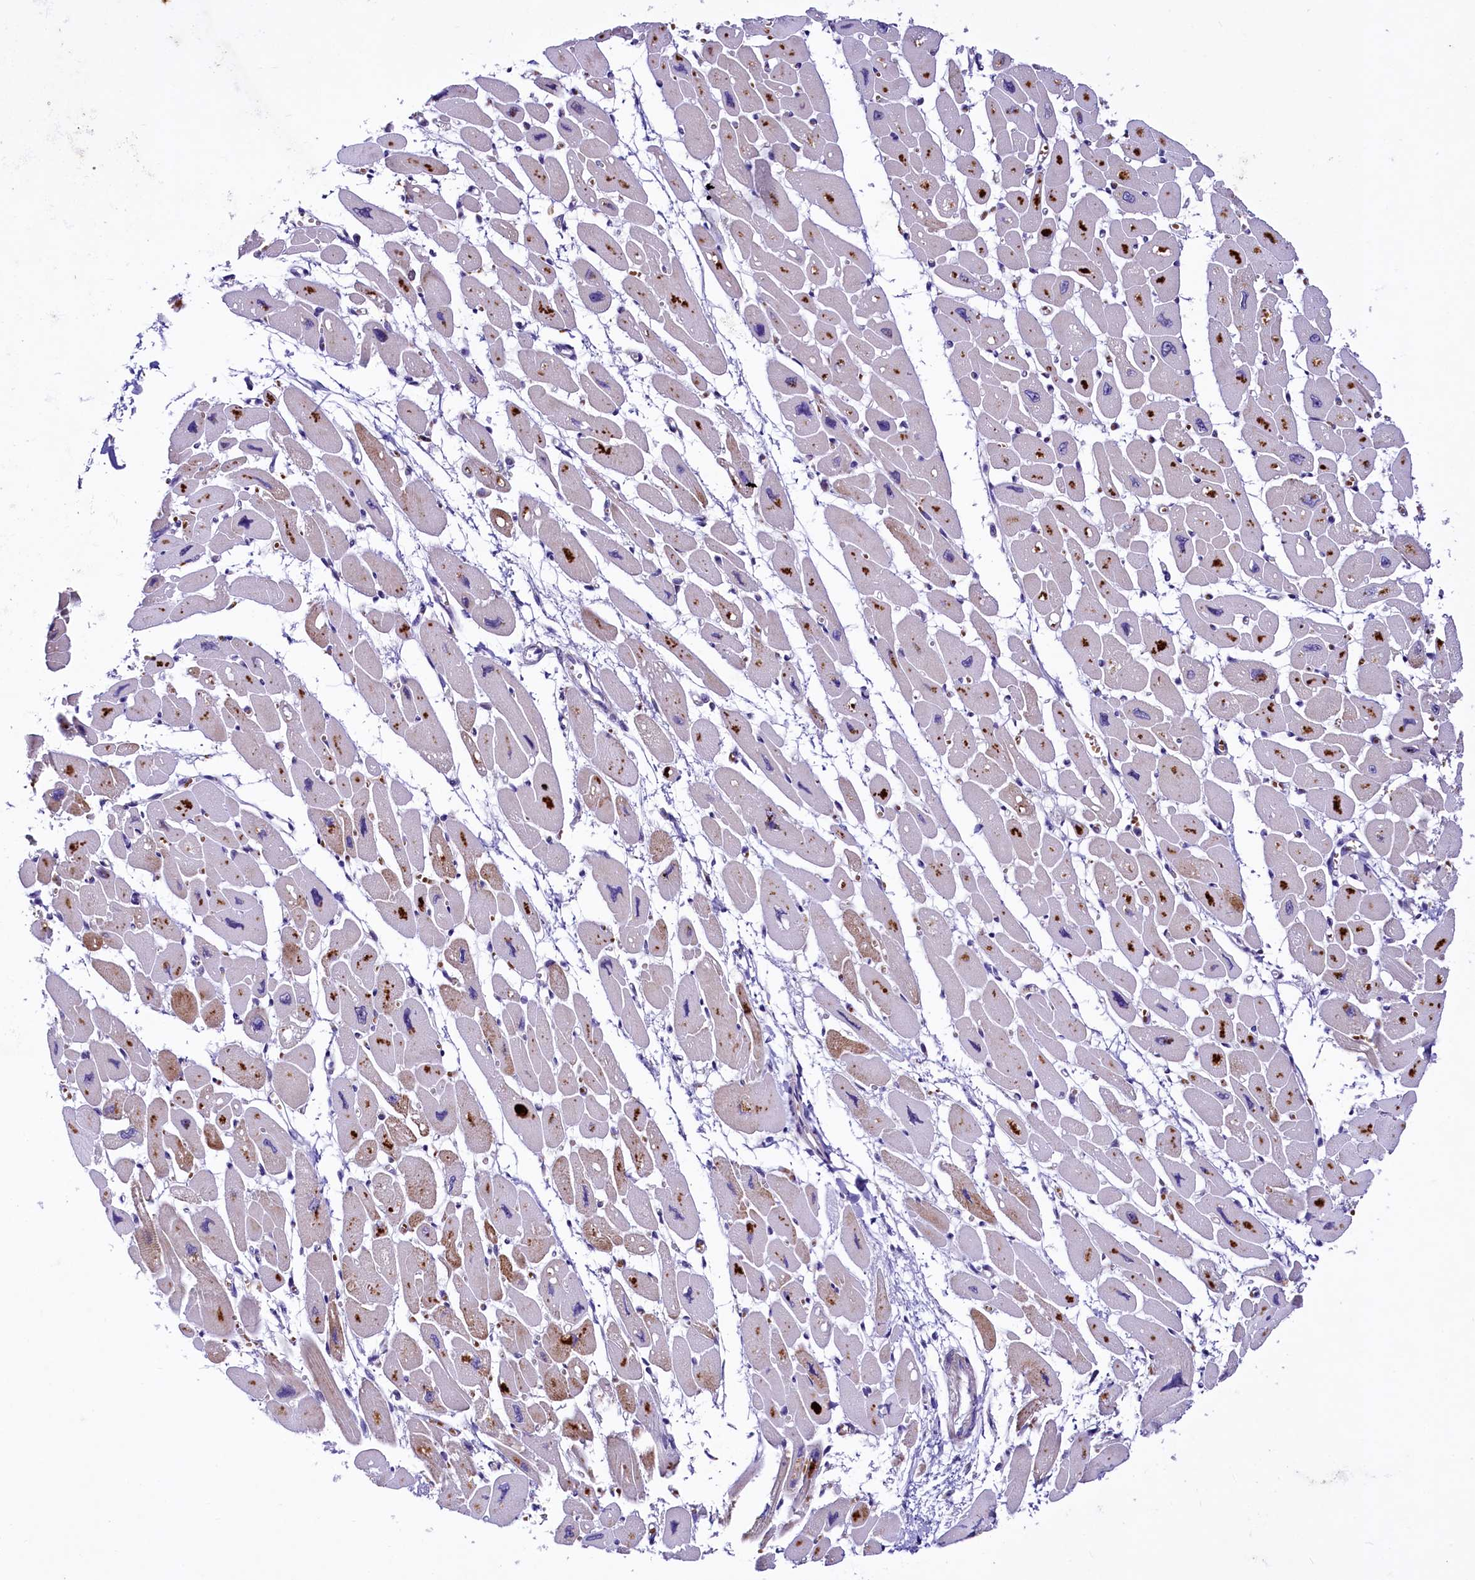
{"staining": {"intensity": "moderate", "quantity": "25%-75%", "location": "cytoplasmic/membranous"}, "tissue": "heart muscle", "cell_type": "Cardiomyocytes", "image_type": "normal", "snomed": [{"axis": "morphology", "description": "Normal tissue, NOS"}, {"axis": "topography", "description": "Heart"}], "caption": "Human heart muscle stained with a brown dye demonstrates moderate cytoplasmic/membranous positive positivity in approximately 25%-75% of cardiomyocytes.", "gene": "LEUTX", "patient": {"sex": "female", "age": 54}}